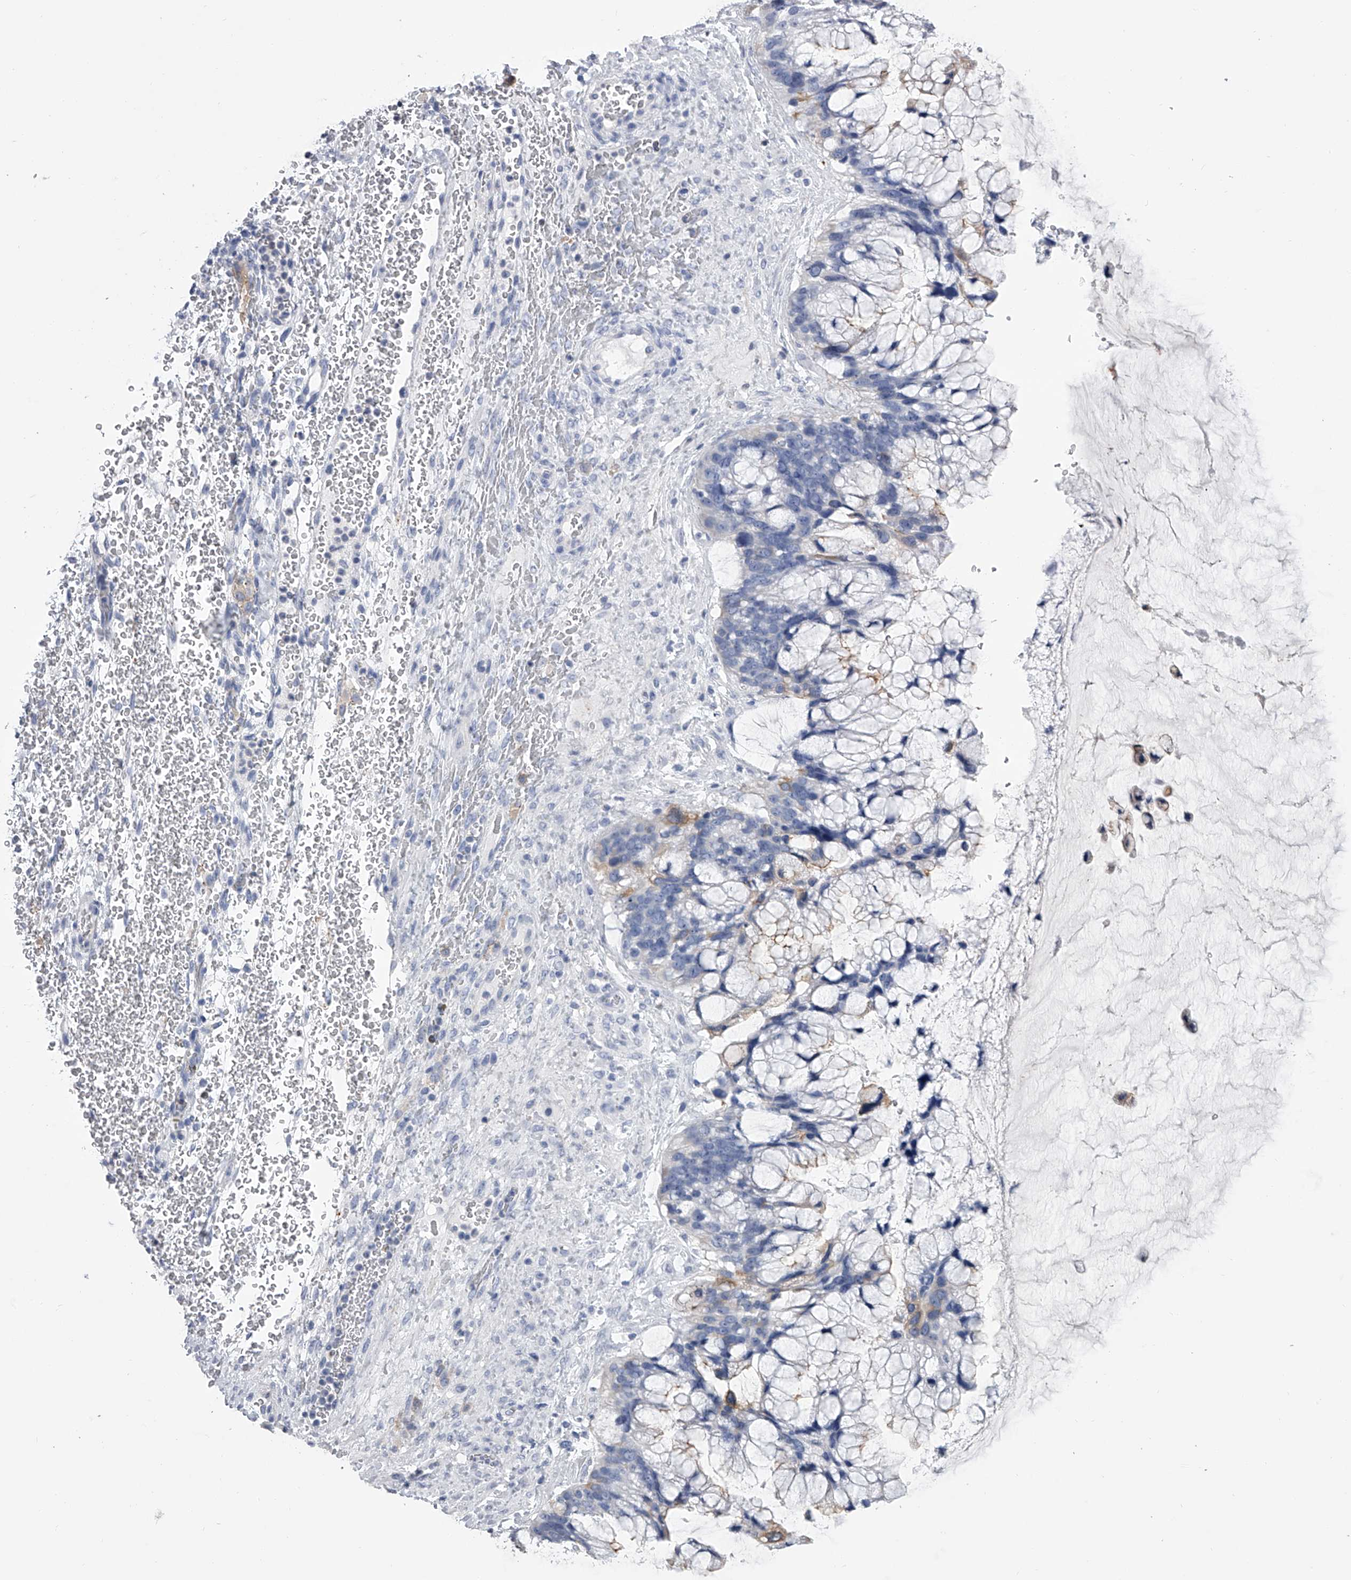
{"staining": {"intensity": "weak", "quantity": "<25%", "location": "cytoplasmic/membranous"}, "tissue": "ovarian cancer", "cell_type": "Tumor cells", "image_type": "cancer", "snomed": [{"axis": "morphology", "description": "Cystadenocarcinoma, mucinous, NOS"}, {"axis": "topography", "description": "Ovary"}], "caption": "Tumor cells show no significant staining in mucinous cystadenocarcinoma (ovarian). (Brightfield microscopy of DAB (3,3'-diaminobenzidine) immunohistochemistry at high magnification).", "gene": "TASP1", "patient": {"sex": "female", "age": 37}}